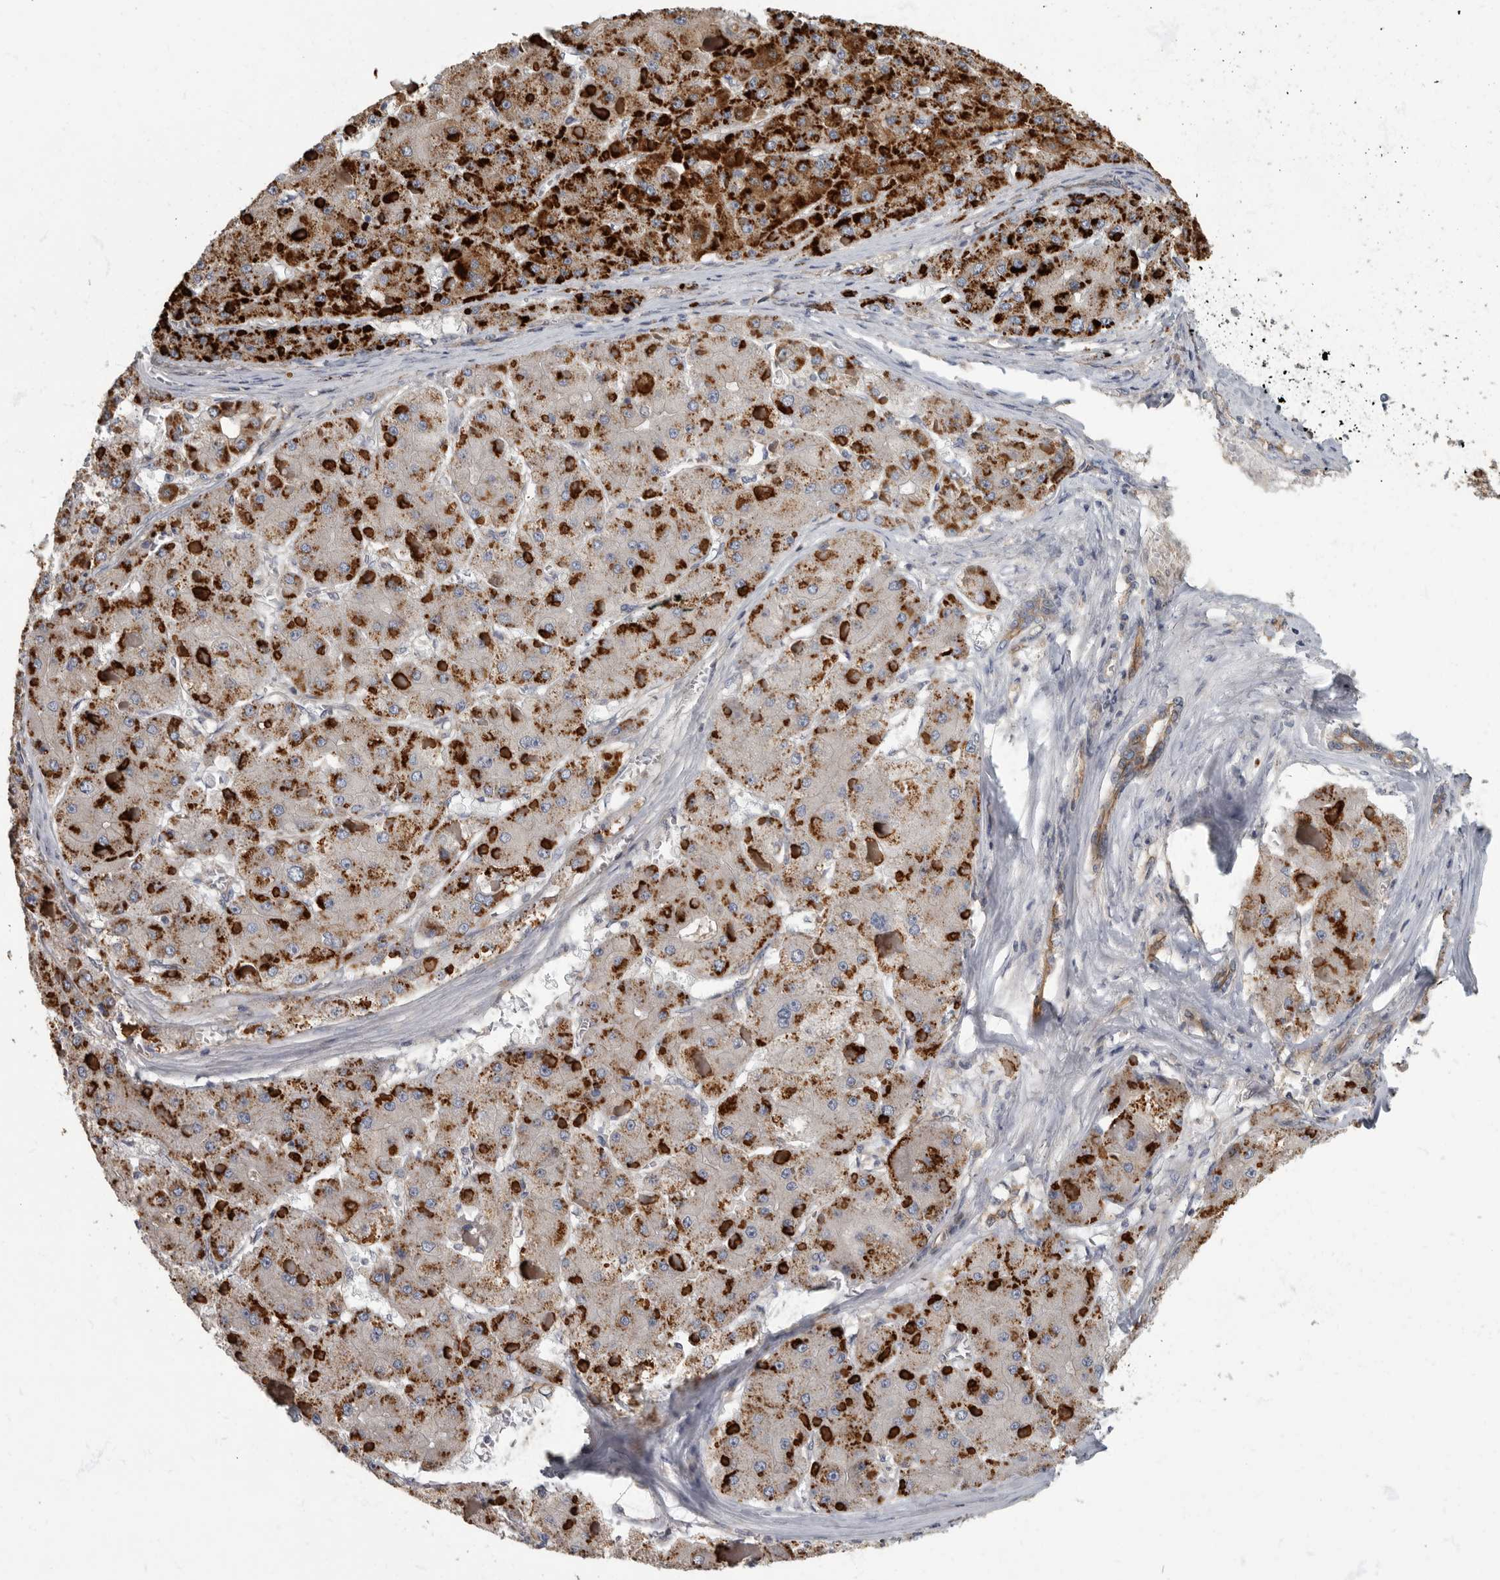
{"staining": {"intensity": "strong", "quantity": "25%-75%", "location": "cytoplasmic/membranous"}, "tissue": "liver cancer", "cell_type": "Tumor cells", "image_type": "cancer", "snomed": [{"axis": "morphology", "description": "Carcinoma, Hepatocellular, NOS"}, {"axis": "topography", "description": "Liver"}], "caption": "Protein expression analysis of liver cancer (hepatocellular carcinoma) shows strong cytoplasmic/membranous positivity in approximately 25%-75% of tumor cells.", "gene": "PDK1", "patient": {"sex": "female", "age": 73}}